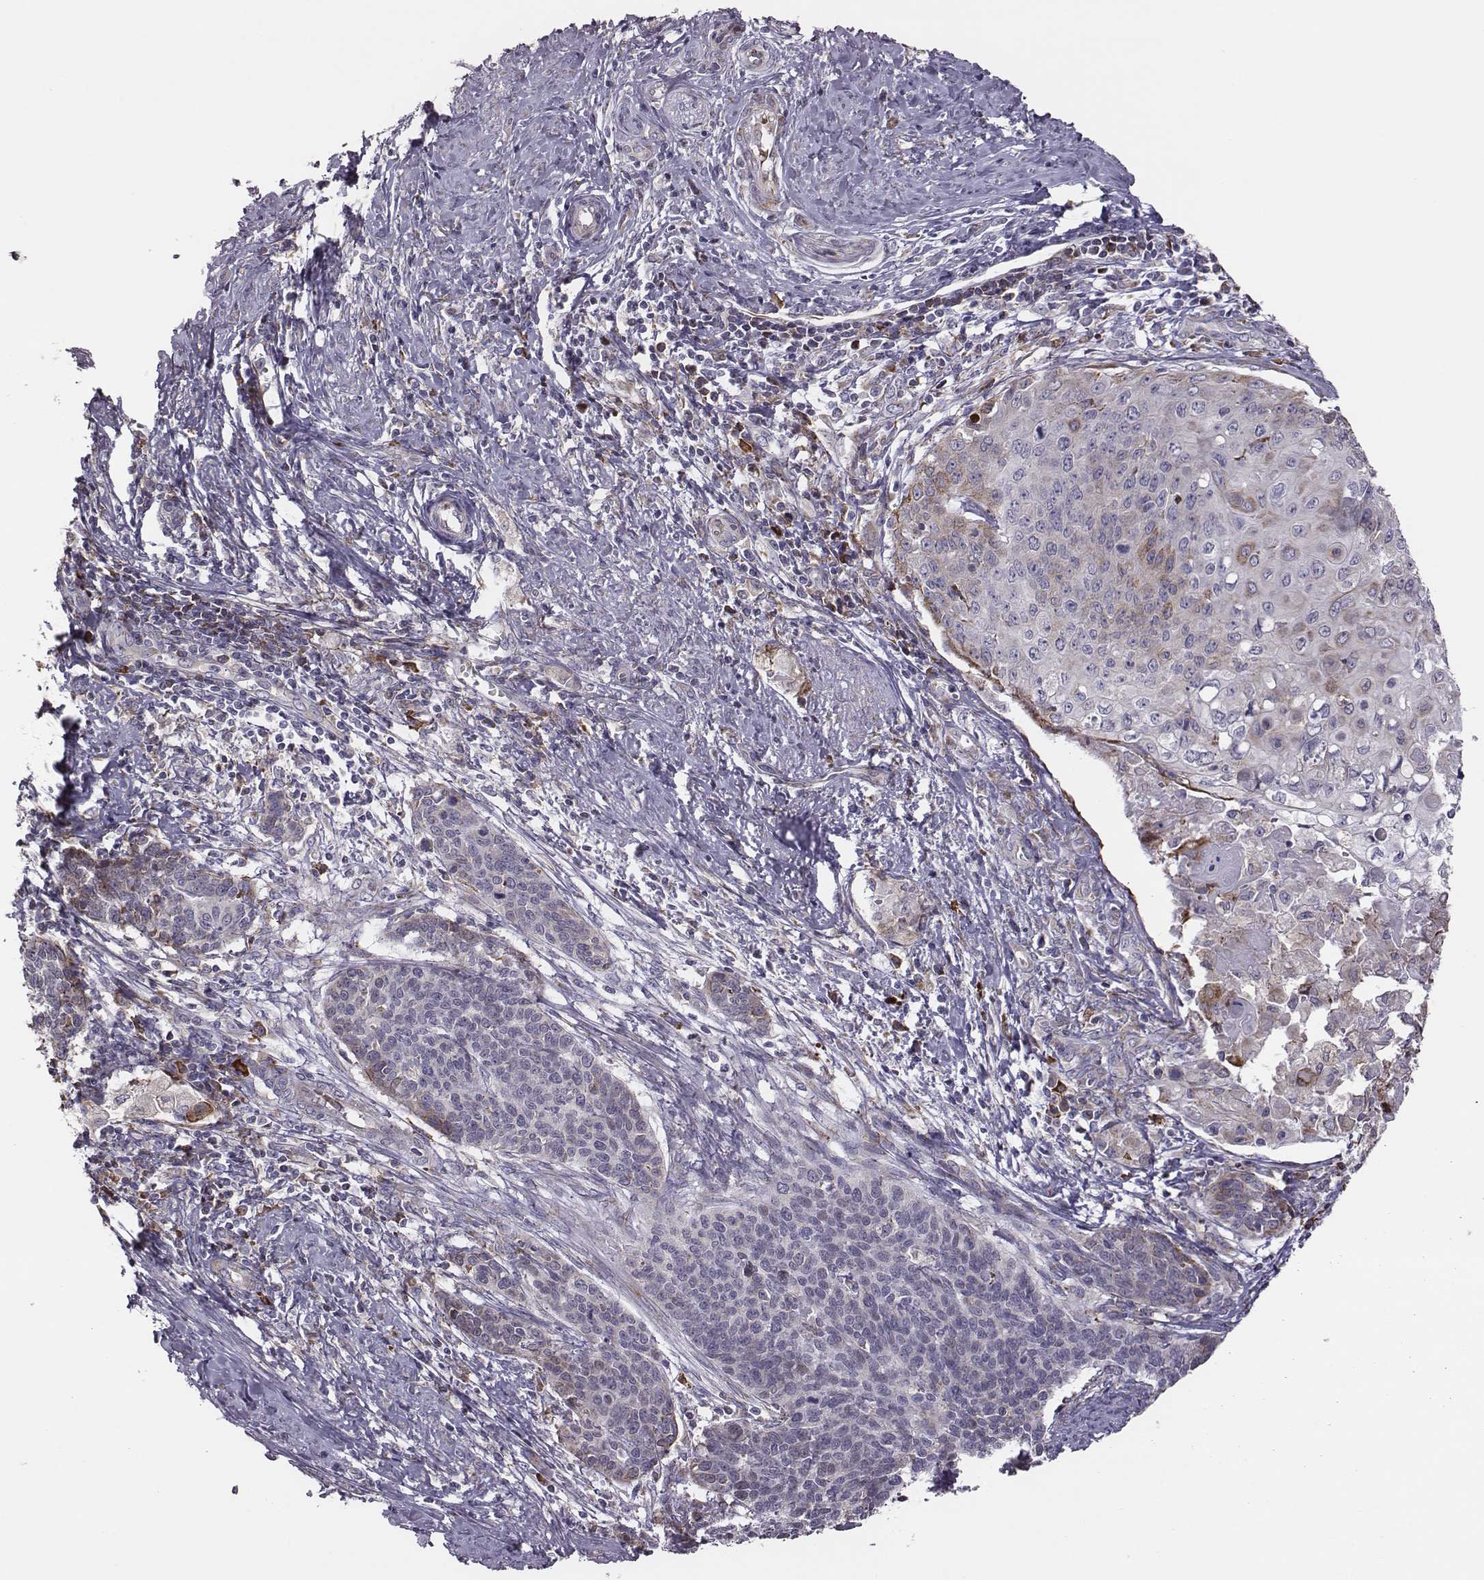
{"staining": {"intensity": "moderate", "quantity": "<25%", "location": "cytoplasmic/membranous"}, "tissue": "cervical cancer", "cell_type": "Tumor cells", "image_type": "cancer", "snomed": [{"axis": "morphology", "description": "Squamous cell carcinoma, NOS"}, {"axis": "topography", "description": "Cervix"}], "caption": "This is an image of IHC staining of cervical cancer (squamous cell carcinoma), which shows moderate staining in the cytoplasmic/membranous of tumor cells.", "gene": "SELENOI", "patient": {"sex": "female", "age": 39}}